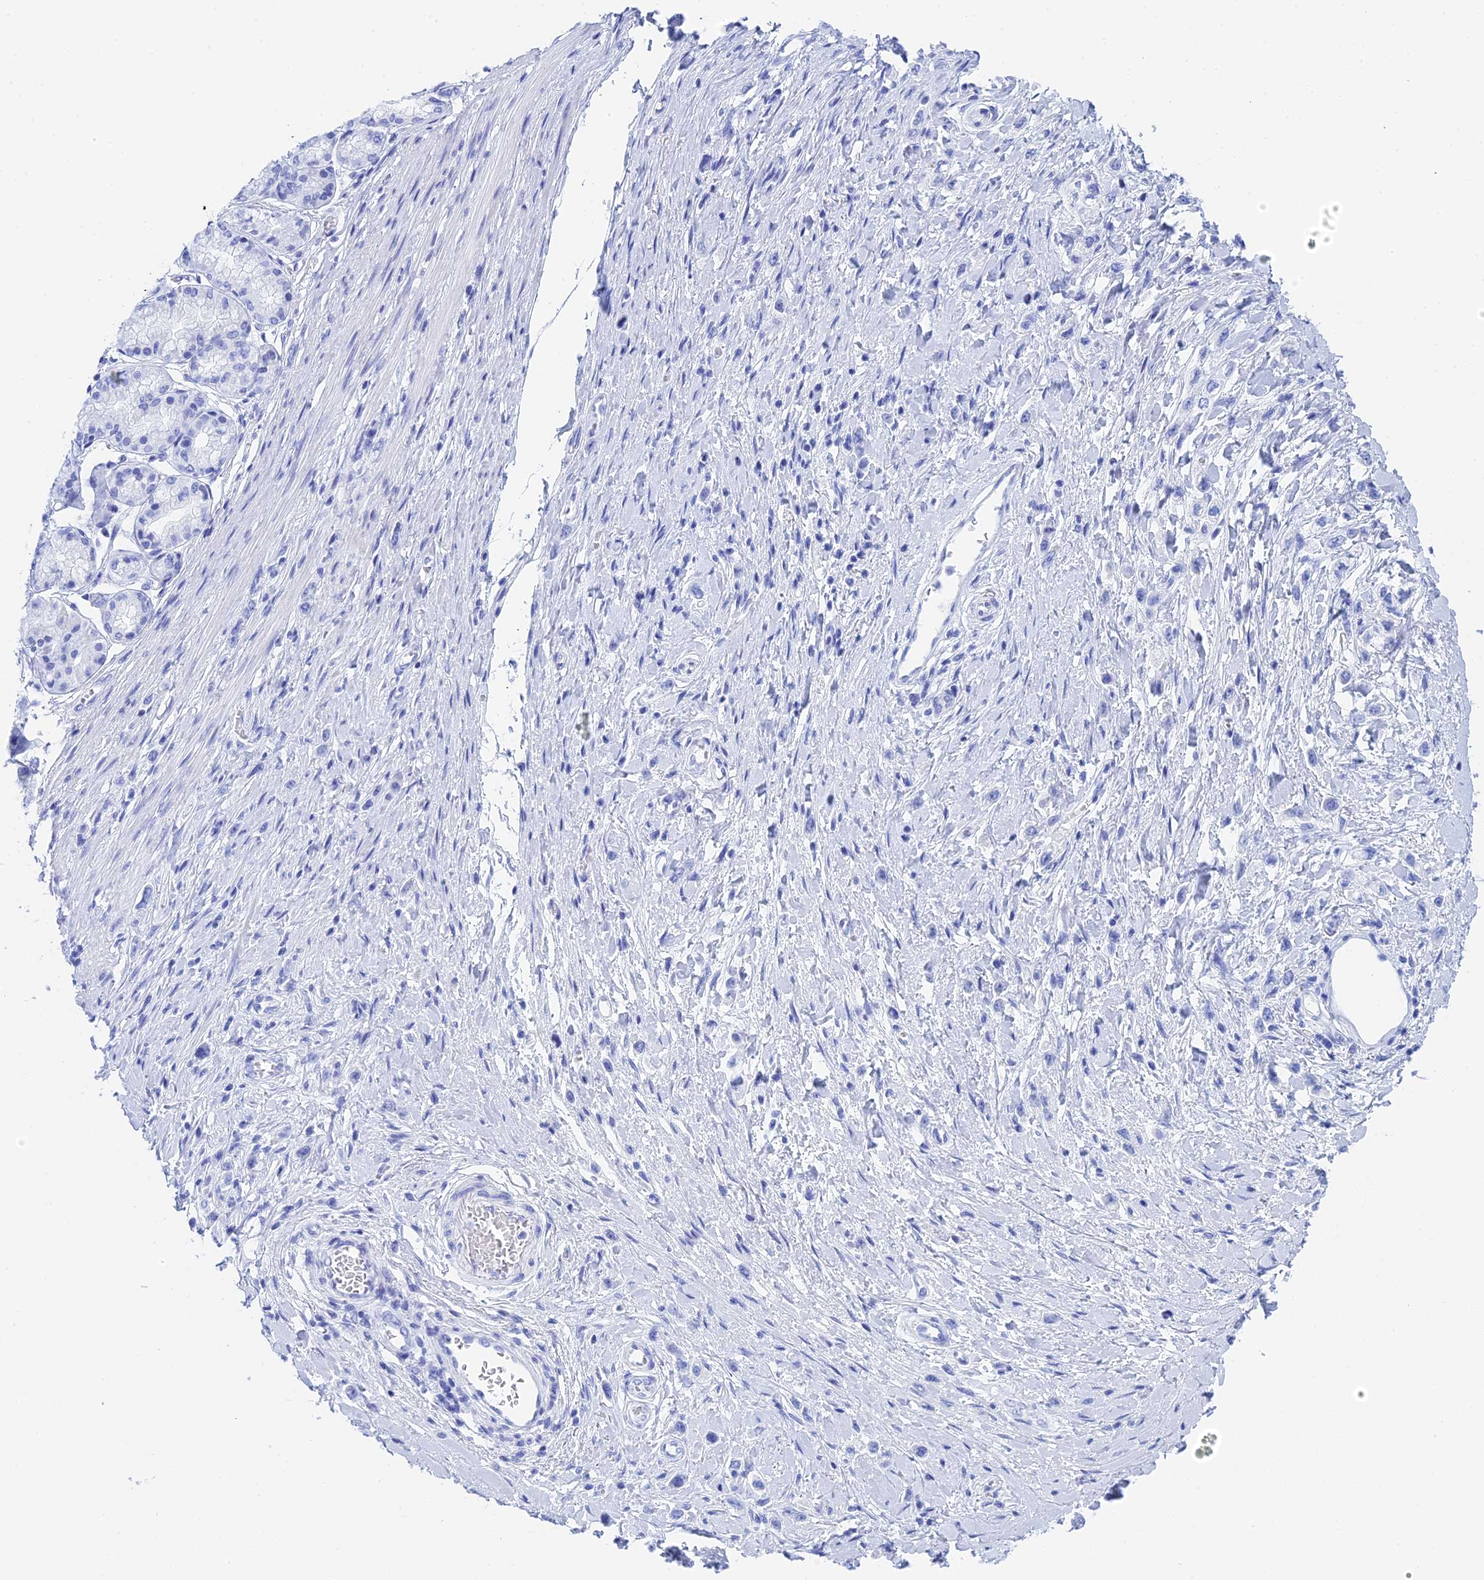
{"staining": {"intensity": "negative", "quantity": "none", "location": "none"}, "tissue": "stomach cancer", "cell_type": "Tumor cells", "image_type": "cancer", "snomed": [{"axis": "morphology", "description": "Adenocarcinoma, NOS"}, {"axis": "topography", "description": "Stomach"}], "caption": "This micrograph is of adenocarcinoma (stomach) stained with immunohistochemistry to label a protein in brown with the nuclei are counter-stained blue. There is no expression in tumor cells. (Stains: DAB (3,3'-diaminobenzidine) immunohistochemistry with hematoxylin counter stain, Microscopy: brightfield microscopy at high magnification).", "gene": "TEX101", "patient": {"sex": "female", "age": 65}}